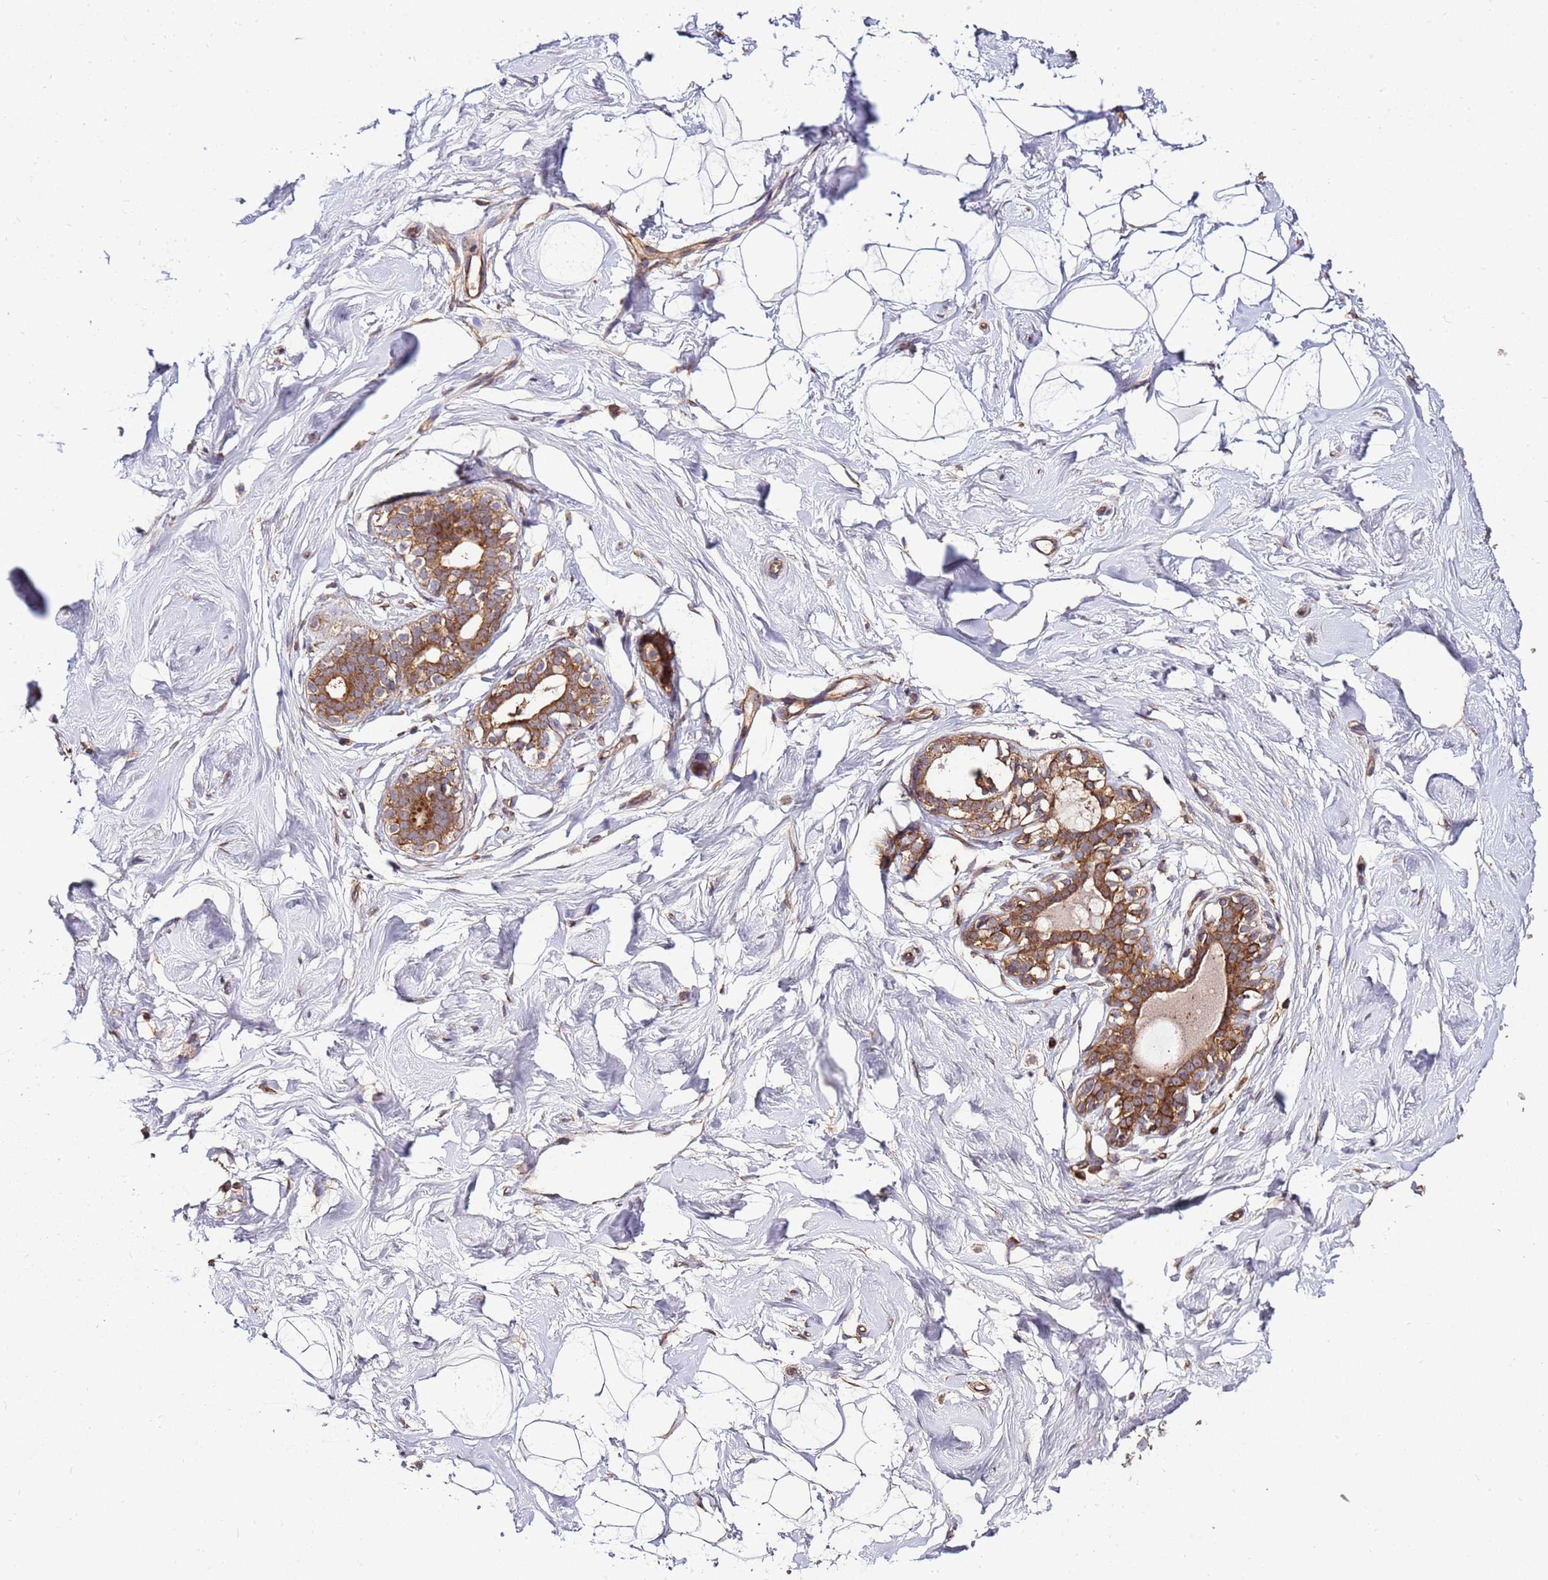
{"staining": {"intensity": "weak", "quantity": "25%-75%", "location": "cytoplasmic/membranous"}, "tissue": "breast", "cell_type": "Adipocytes", "image_type": "normal", "snomed": [{"axis": "morphology", "description": "Normal tissue, NOS"}, {"axis": "morphology", "description": "Adenoma, NOS"}, {"axis": "topography", "description": "Breast"}], "caption": "DAB immunohistochemical staining of benign human breast shows weak cytoplasmic/membranous protein expression in approximately 25%-75% of adipocytes.", "gene": "SLC44A5", "patient": {"sex": "female", "age": 23}}